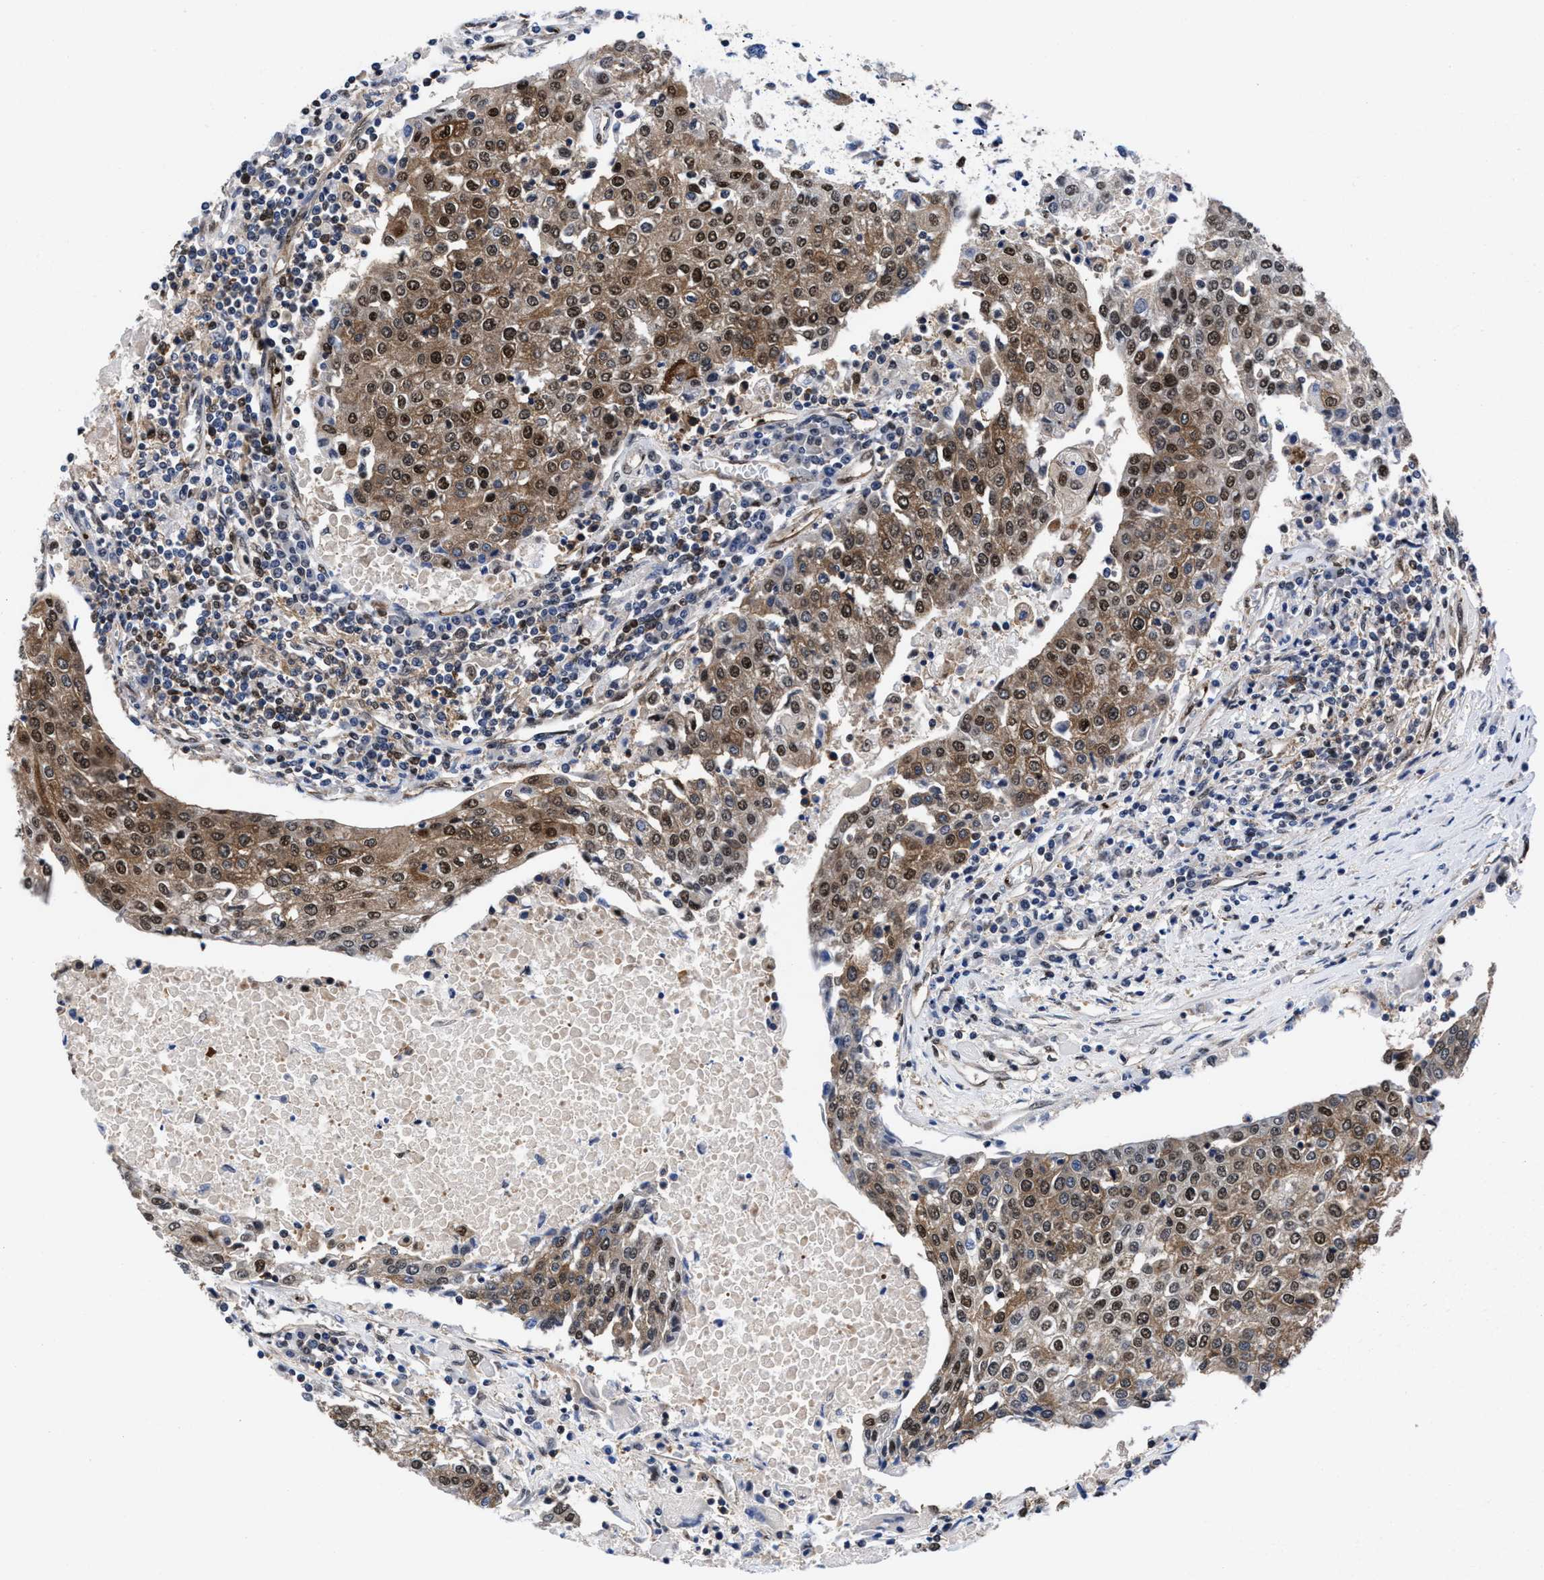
{"staining": {"intensity": "moderate", "quantity": ">75%", "location": "cytoplasmic/membranous,nuclear"}, "tissue": "urothelial cancer", "cell_type": "Tumor cells", "image_type": "cancer", "snomed": [{"axis": "morphology", "description": "Urothelial carcinoma, High grade"}, {"axis": "topography", "description": "Urinary bladder"}], "caption": "This histopathology image demonstrates IHC staining of high-grade urothelial carcinoma, with medium moderate cytoplasmic/membranous and nuclear positivity in about >75% of tumor cells.", "gene": "ACLY", "patient": {"sex": "female", "age": 85}}